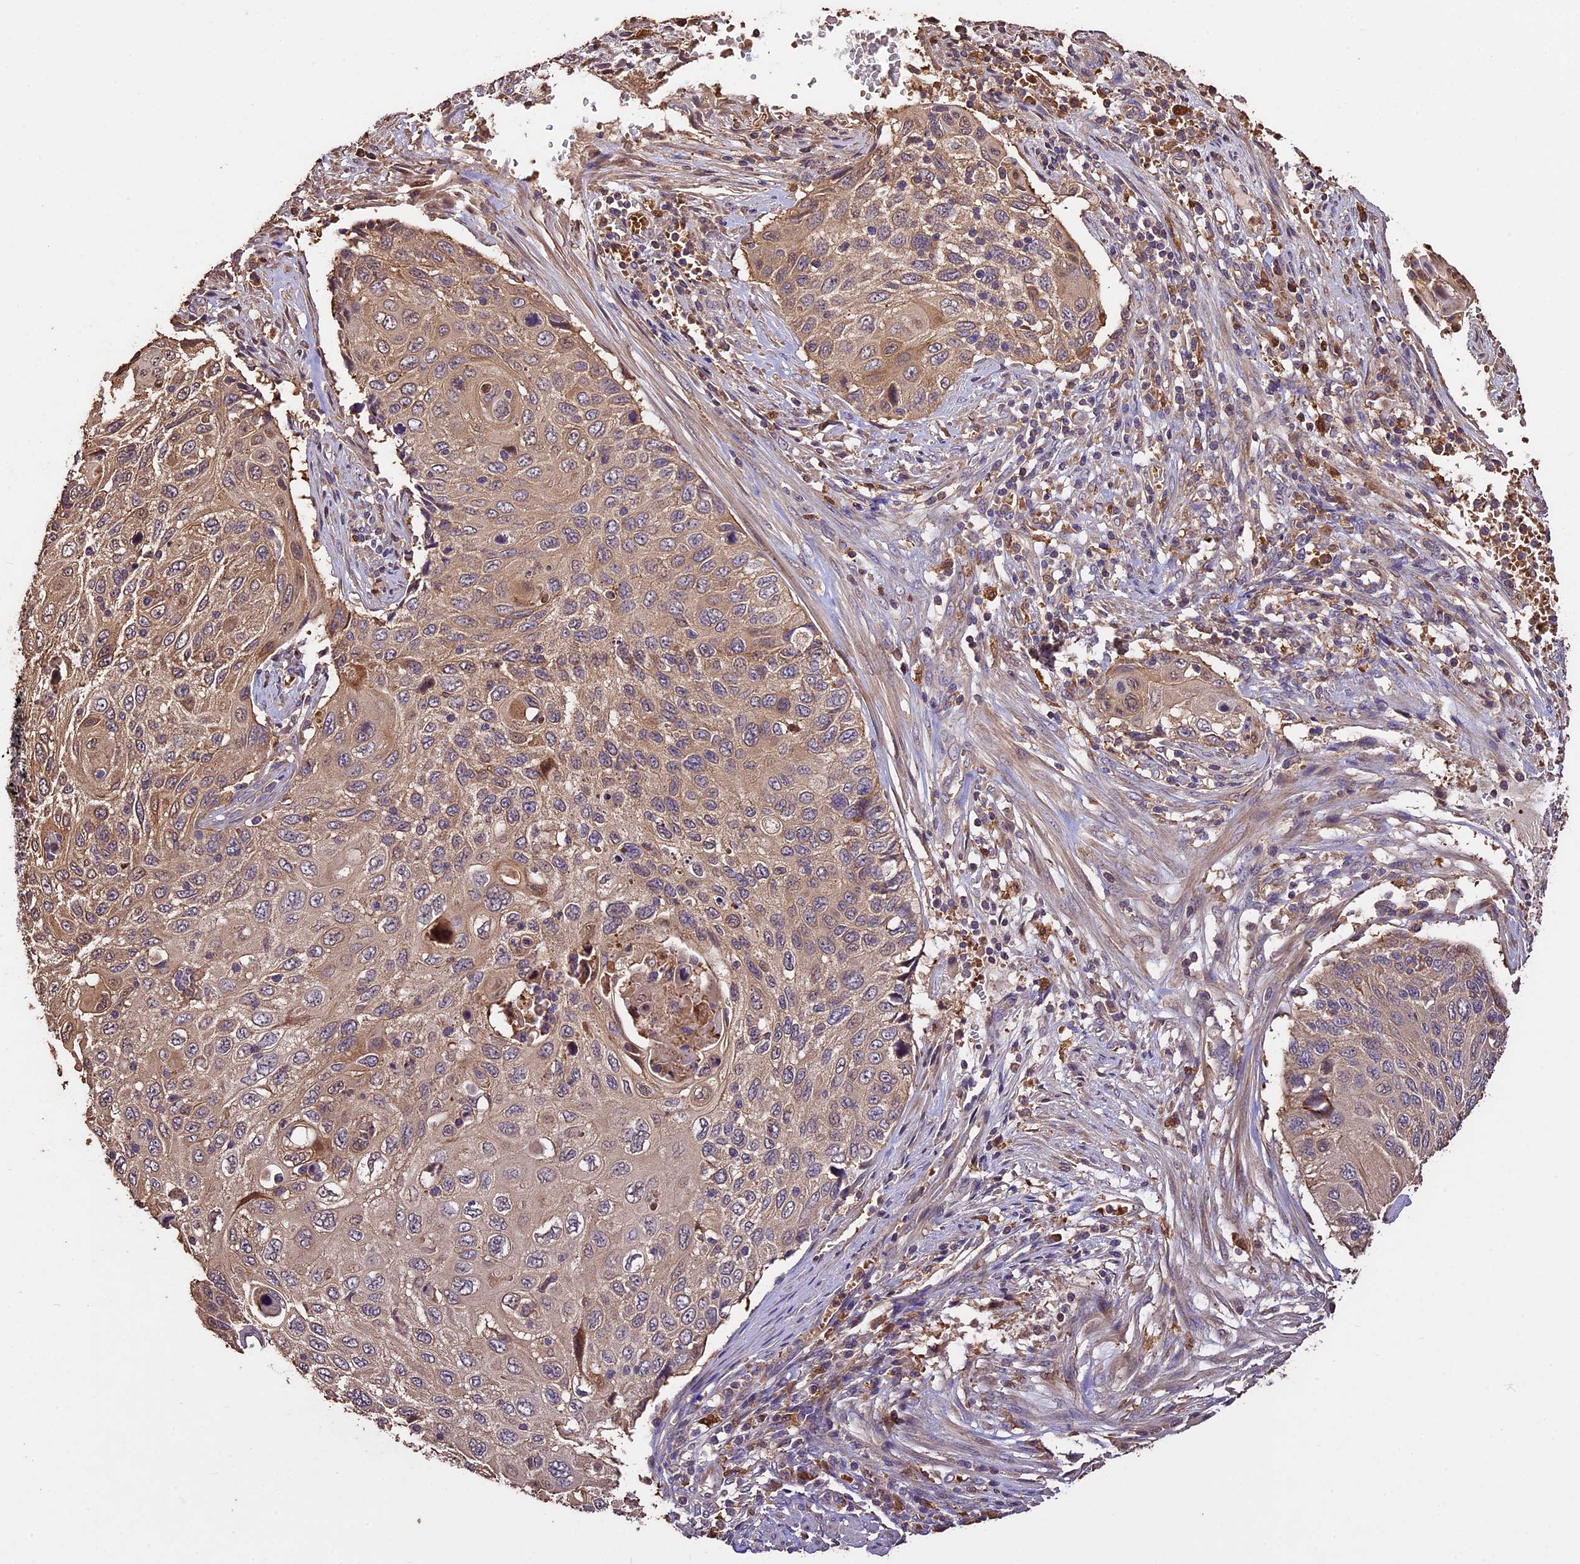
{"staining": {"intensity": "weak", "quantity": ">75%", "location": "cytoplasmic/membranous"}, "tissue": "cervical cancer", "cell_type": "Tumor cells", "image_type": "cancer", "snomed": [{"axis": "morphology", "description": "Squamous cell carcinoma, NOS"}, {"axis": "topography", "description": "Cervix"}], "caption": "Weak cytoplasmic/membranous staining for a protein is present in approximately >75% of tumor cells of cervical cancer (squamous cell carcinoma) using immunohistochemistry.", "gene": "CRLF1", "patient": {"sex": "female", "age": 70}}